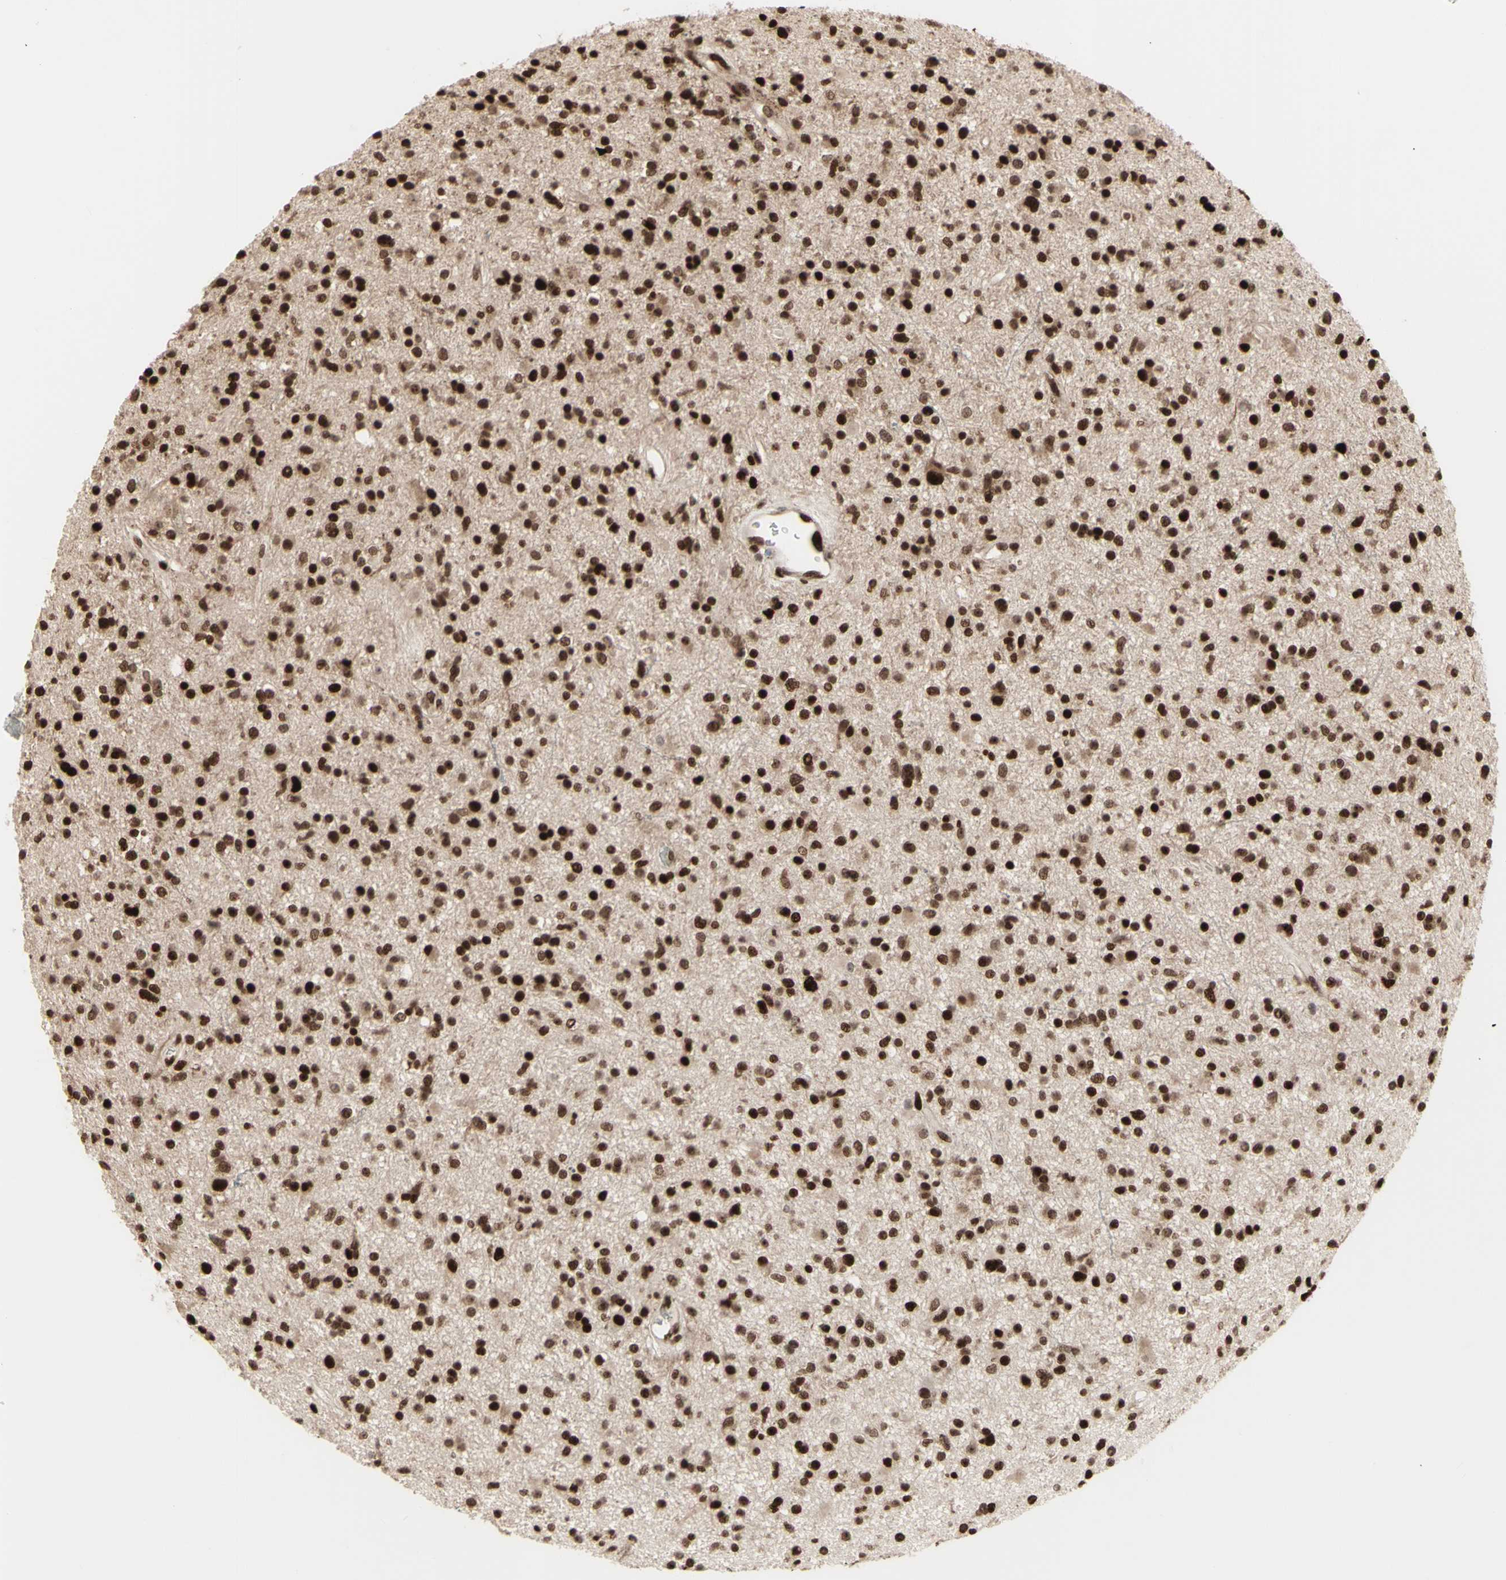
{"staining": {"intensity": "strong", "quantity": ">75%", "location": "cytoplasmic/membranous,nuclear"}, "tissue": "glioma", "cell_type": "Tumor cells", "image_type": "cancer", "snomed": [{"axis": "morphology", "description": "Glioma, malignant, High grade"}, {"axis": "topography", "description": "Brain"}], "caption": "Protein staining displays strong cytoplasmic/membranous and nuclear expression in about >75% of tumor cells in glioma.", "gene": "CBX1", "patient": {"sex": "male", "age": 33}}